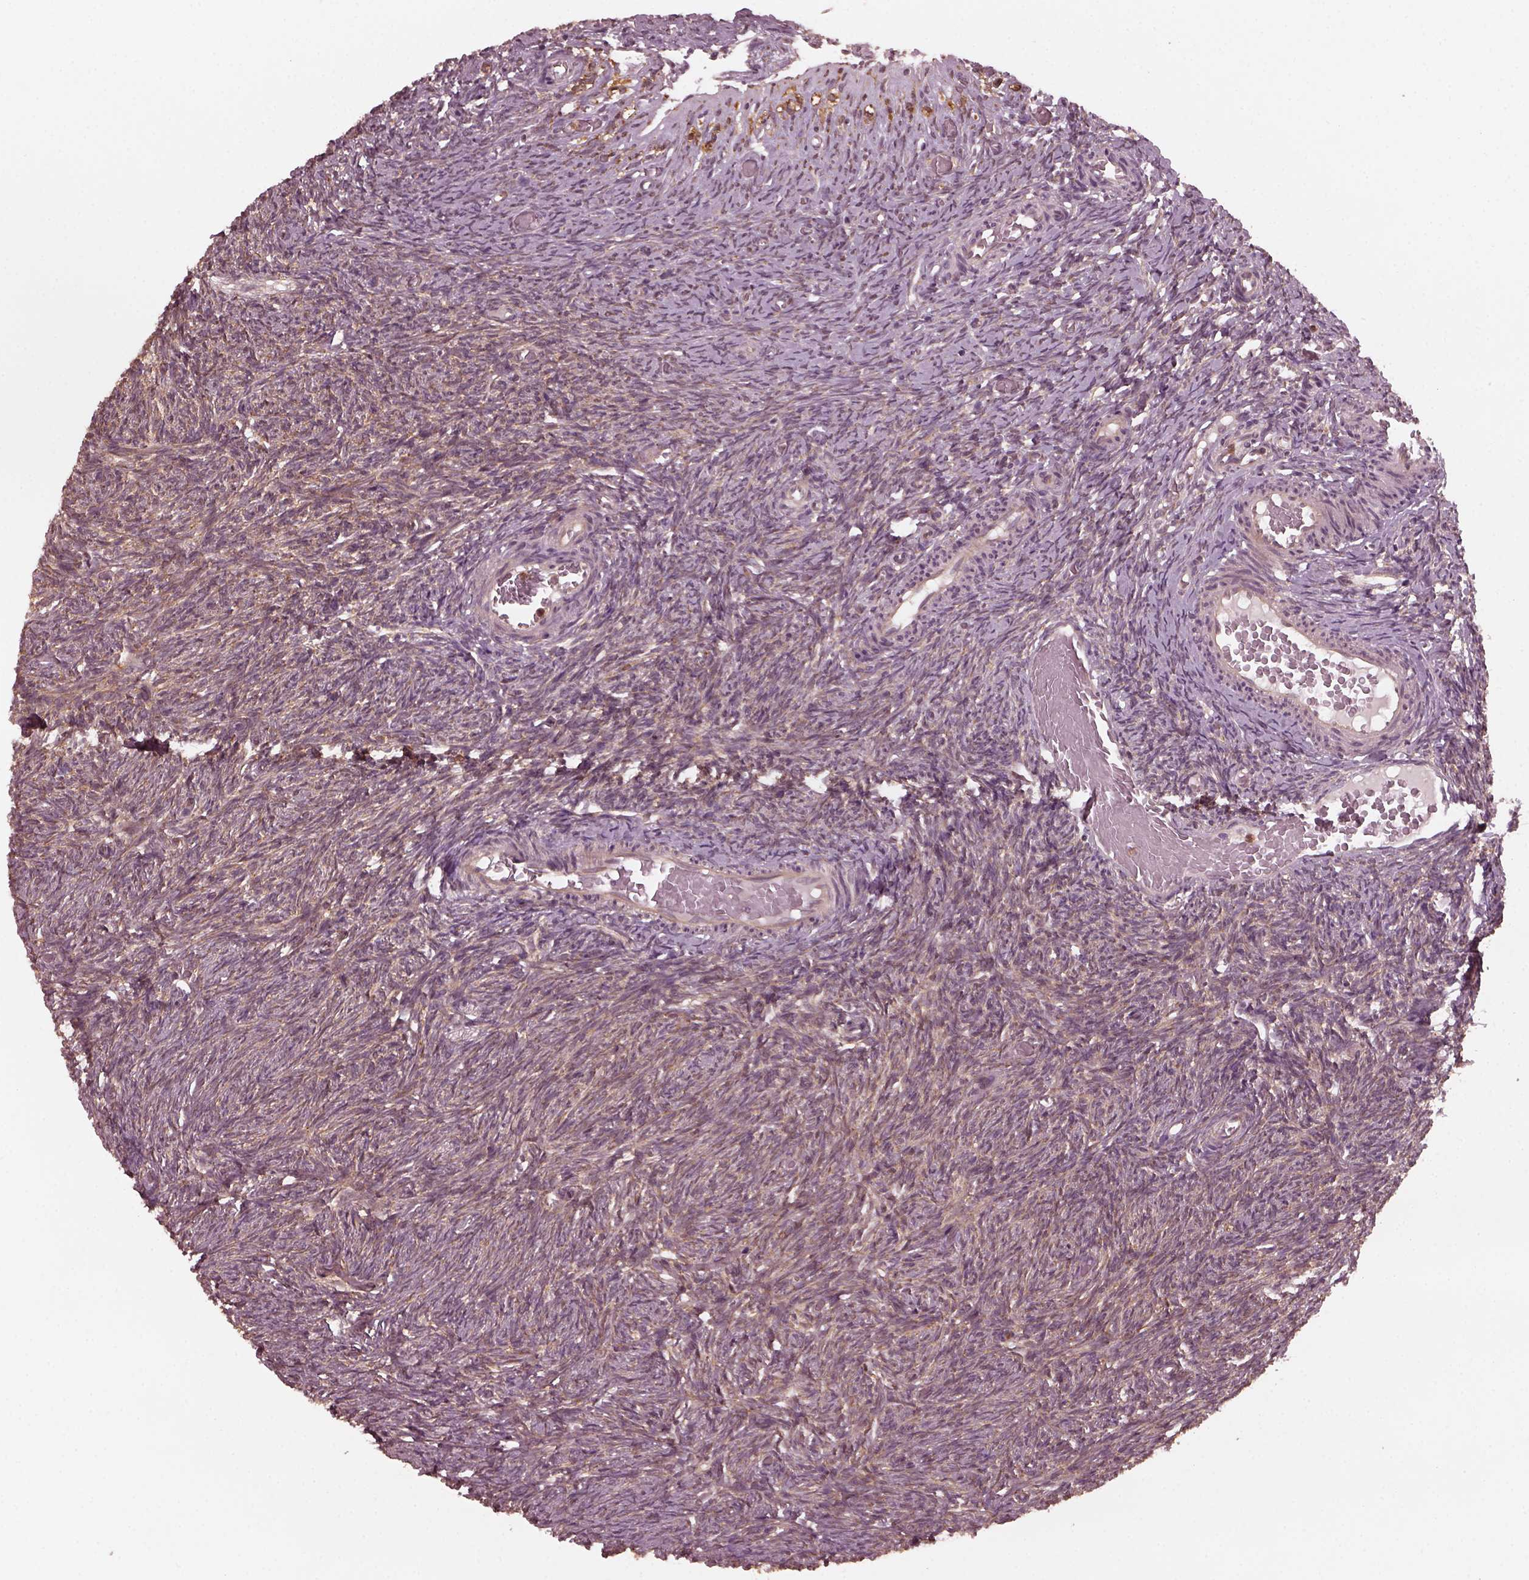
{"staining": {"intensity": "weak", "quantity": ">75%", "location": "cytoplasmic/membranous"}, "tissue": "ovary", "cell_type": "Ovarian stroma cells", "image_type": "normal", "snomed": [{"axis": "morphology", "description": "Normal tissue, NOS"}, {"axis": "topography", "description": "Ovary"}], "caption": "High-power microscopy captured an IHC photomicrograph of benign ovary, revealing weak cytoplasmic/membranous positivity in approximately >75% of ovarian stroma cells. The protein is shown in brown color, while the nuclei are stained blue.", "gene": "FAF2", "patient": {"sex": "female", "age": 39}}